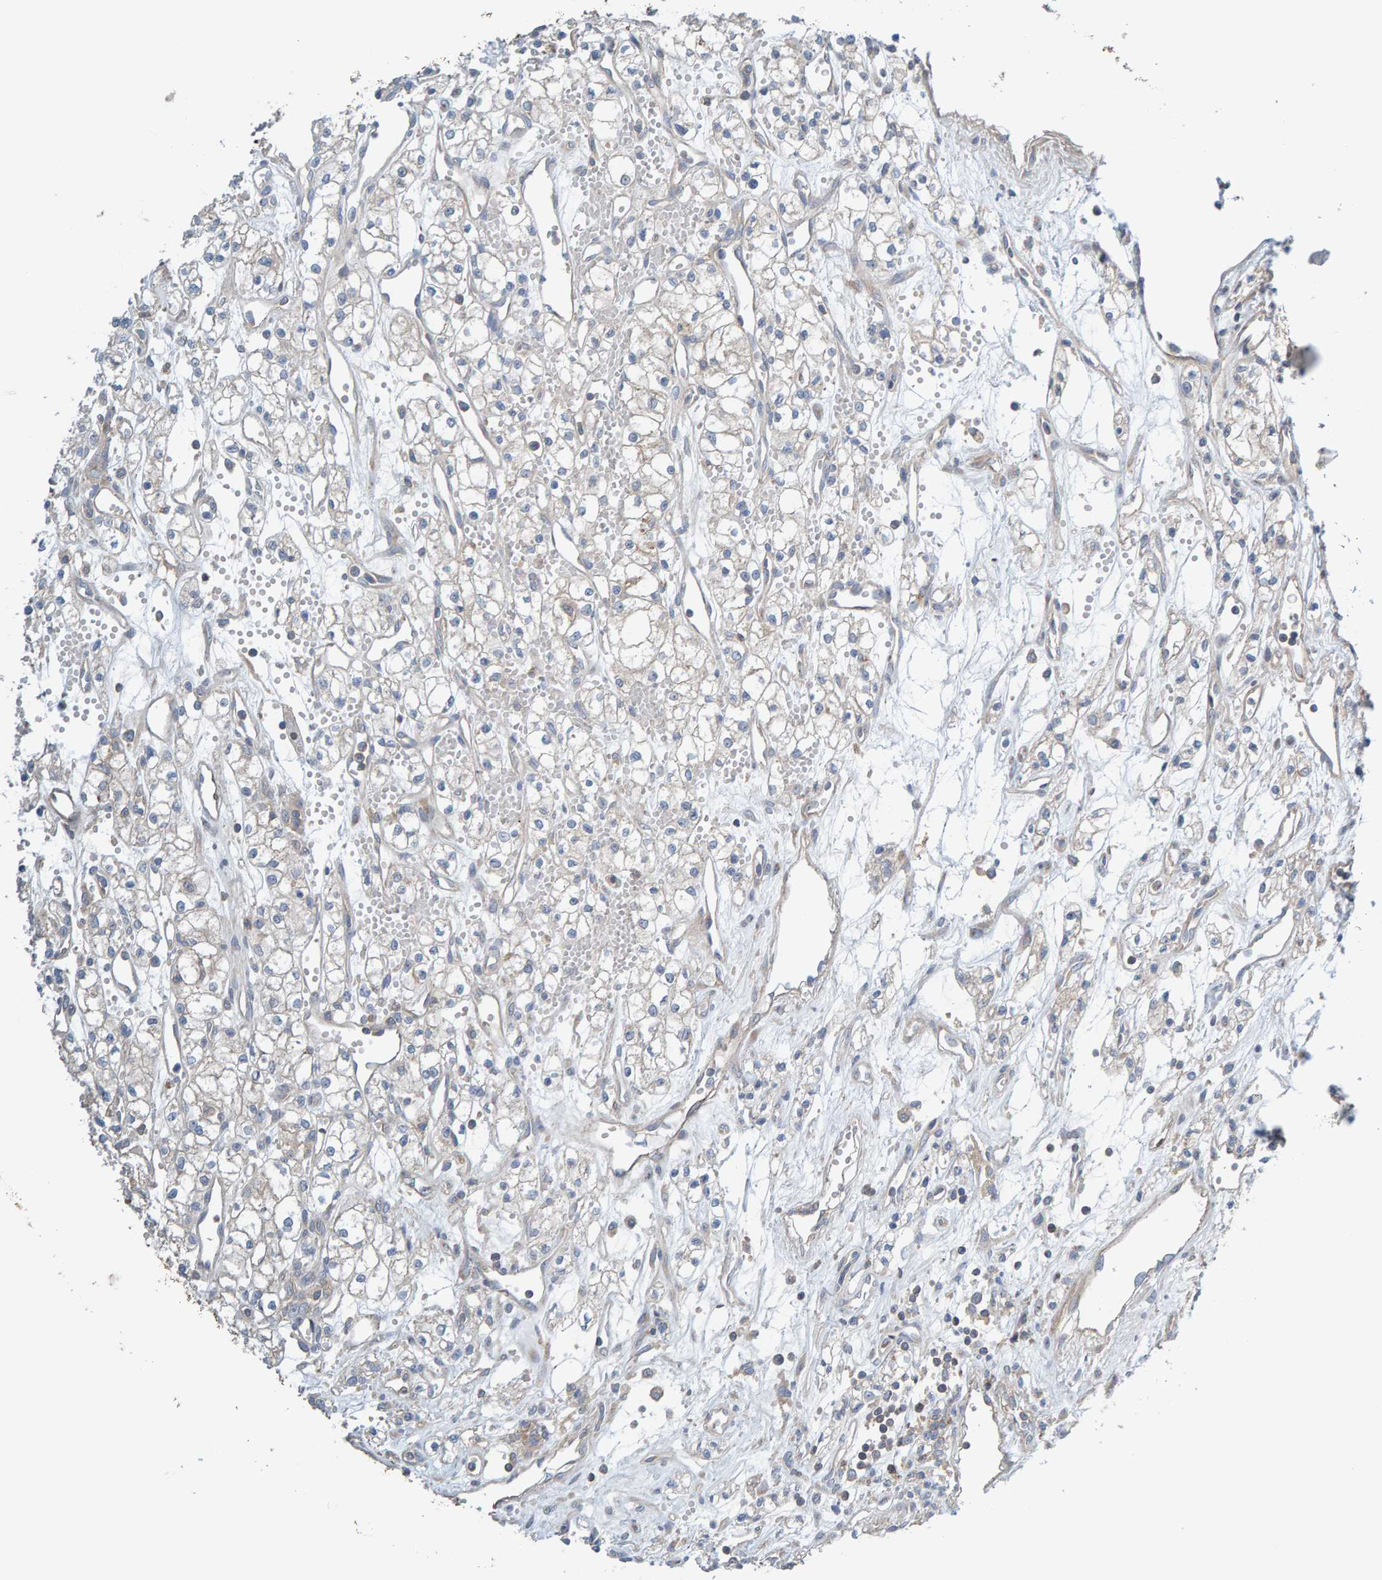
{"staining": {"intensity": "negative", "quantity": "none", "location": "none"}, "tissue": "renal cancer", "cell_type": "Tumor cells", "image_type": "cancer", "snomed": [{"axis": "morphology", "description": "Adenocarcinoma, NOS"}, {"axis": "topography", "description": "Kidney"}], "caption": "High power microscopy photomicrograph of an immunohistochemistry (IHC) histopathology image of renal cancer, revealing no significant staining in tumor cells.", "gene": "CCM2", "patient": {"sex": "male", "age": 59}}